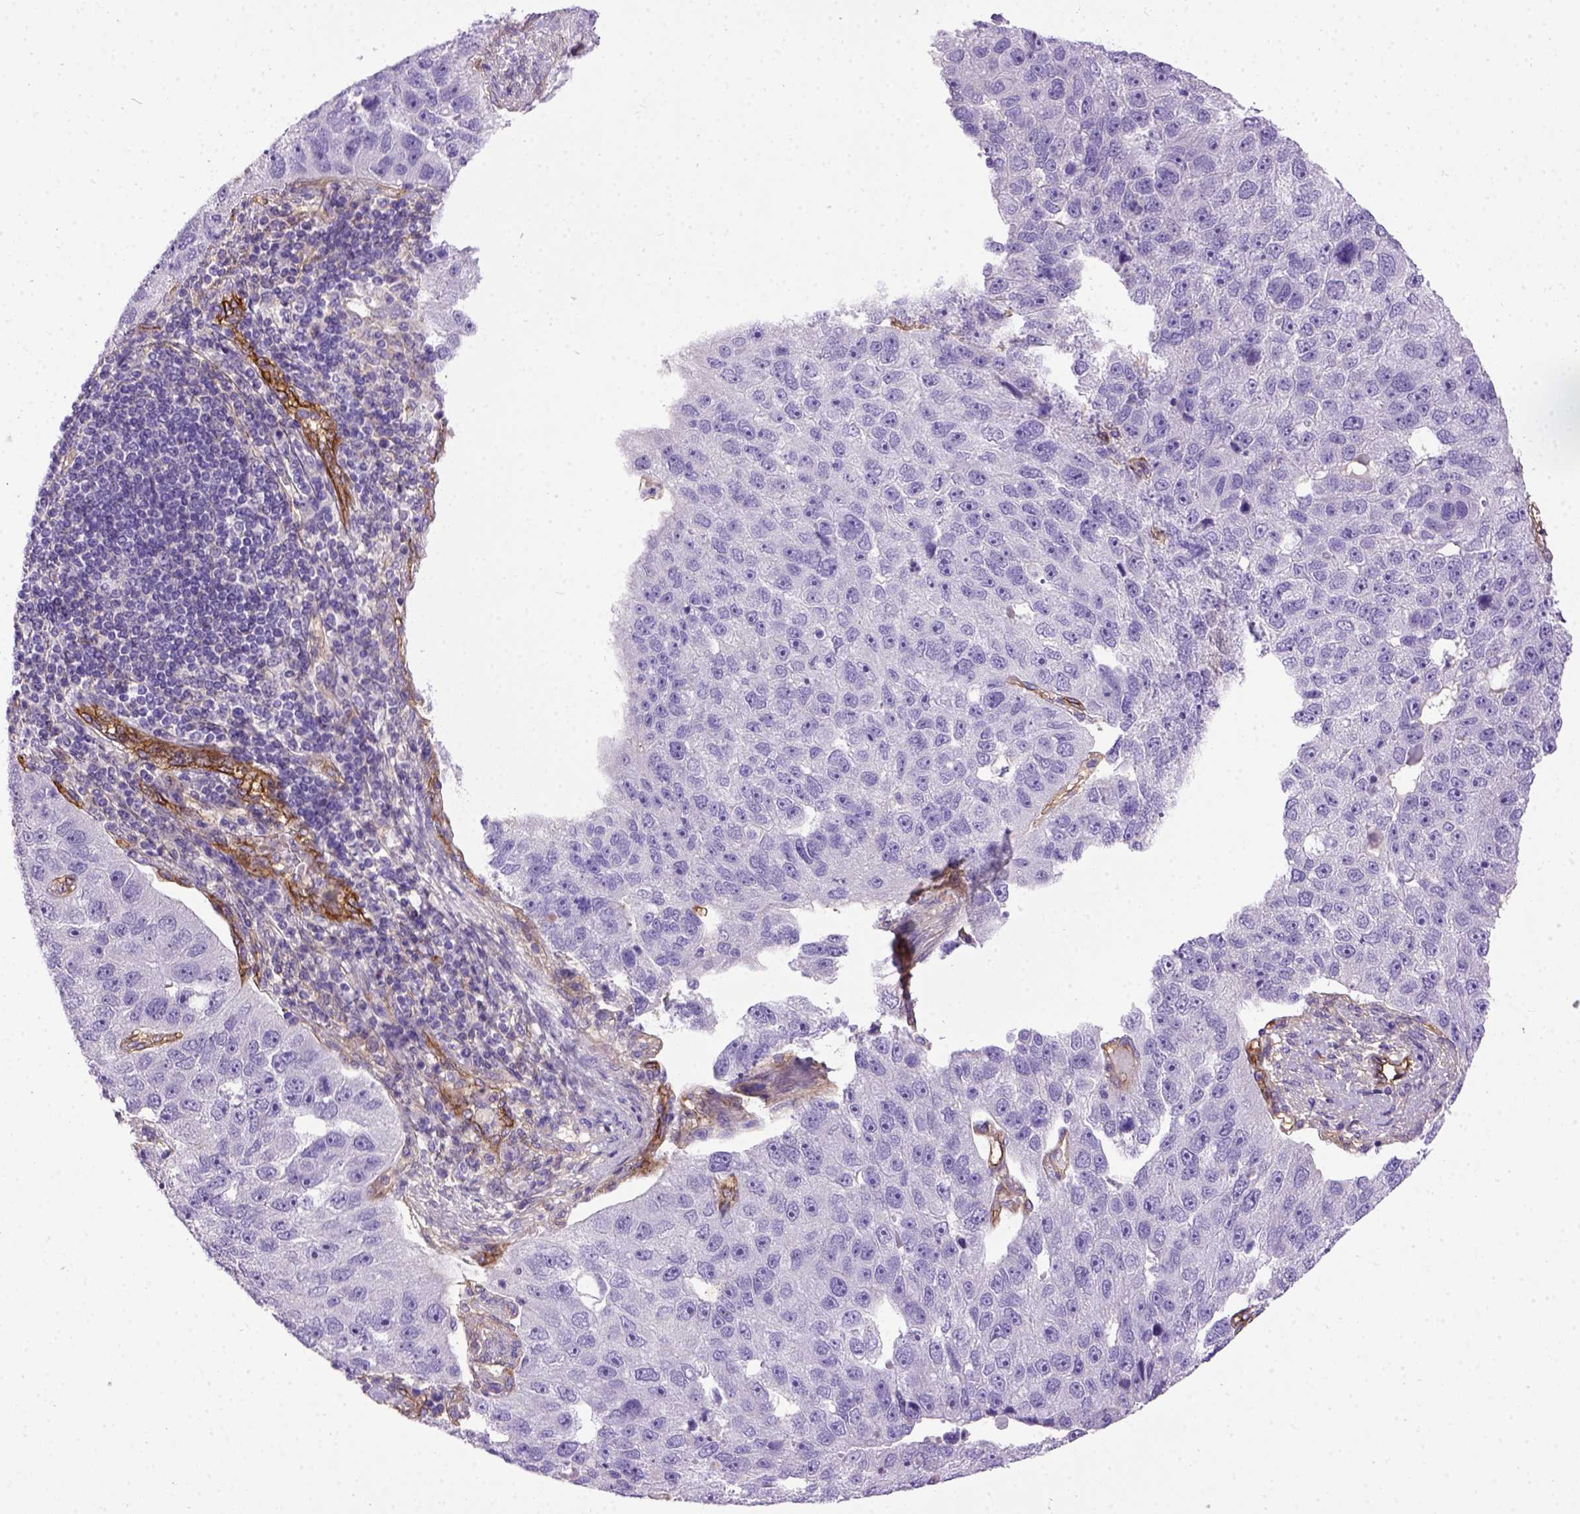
{"staining": {"intensity": "negative", "quantity": "none", "location": "none"}, "tissue": "pancreatic cancer", "cell_type": "Tumor cells", "image_type": "cancer", "snomed": [{"axis": "morphology", "description": "Adenocarcinoma, NOS"}, {"axis": "topography", "description": "Pancreas"}], "caption": "Immunohistochemical staining of pancreatic cancer shows no significant staining in tumor cells. The staining was performed using DAB to visualize the protein expression in brown, while the nuclei were stained in blue with hematoxylin (Magnification: 20x).", "gene": "ENG", "patient": {"sex": "female", "age": 61}}